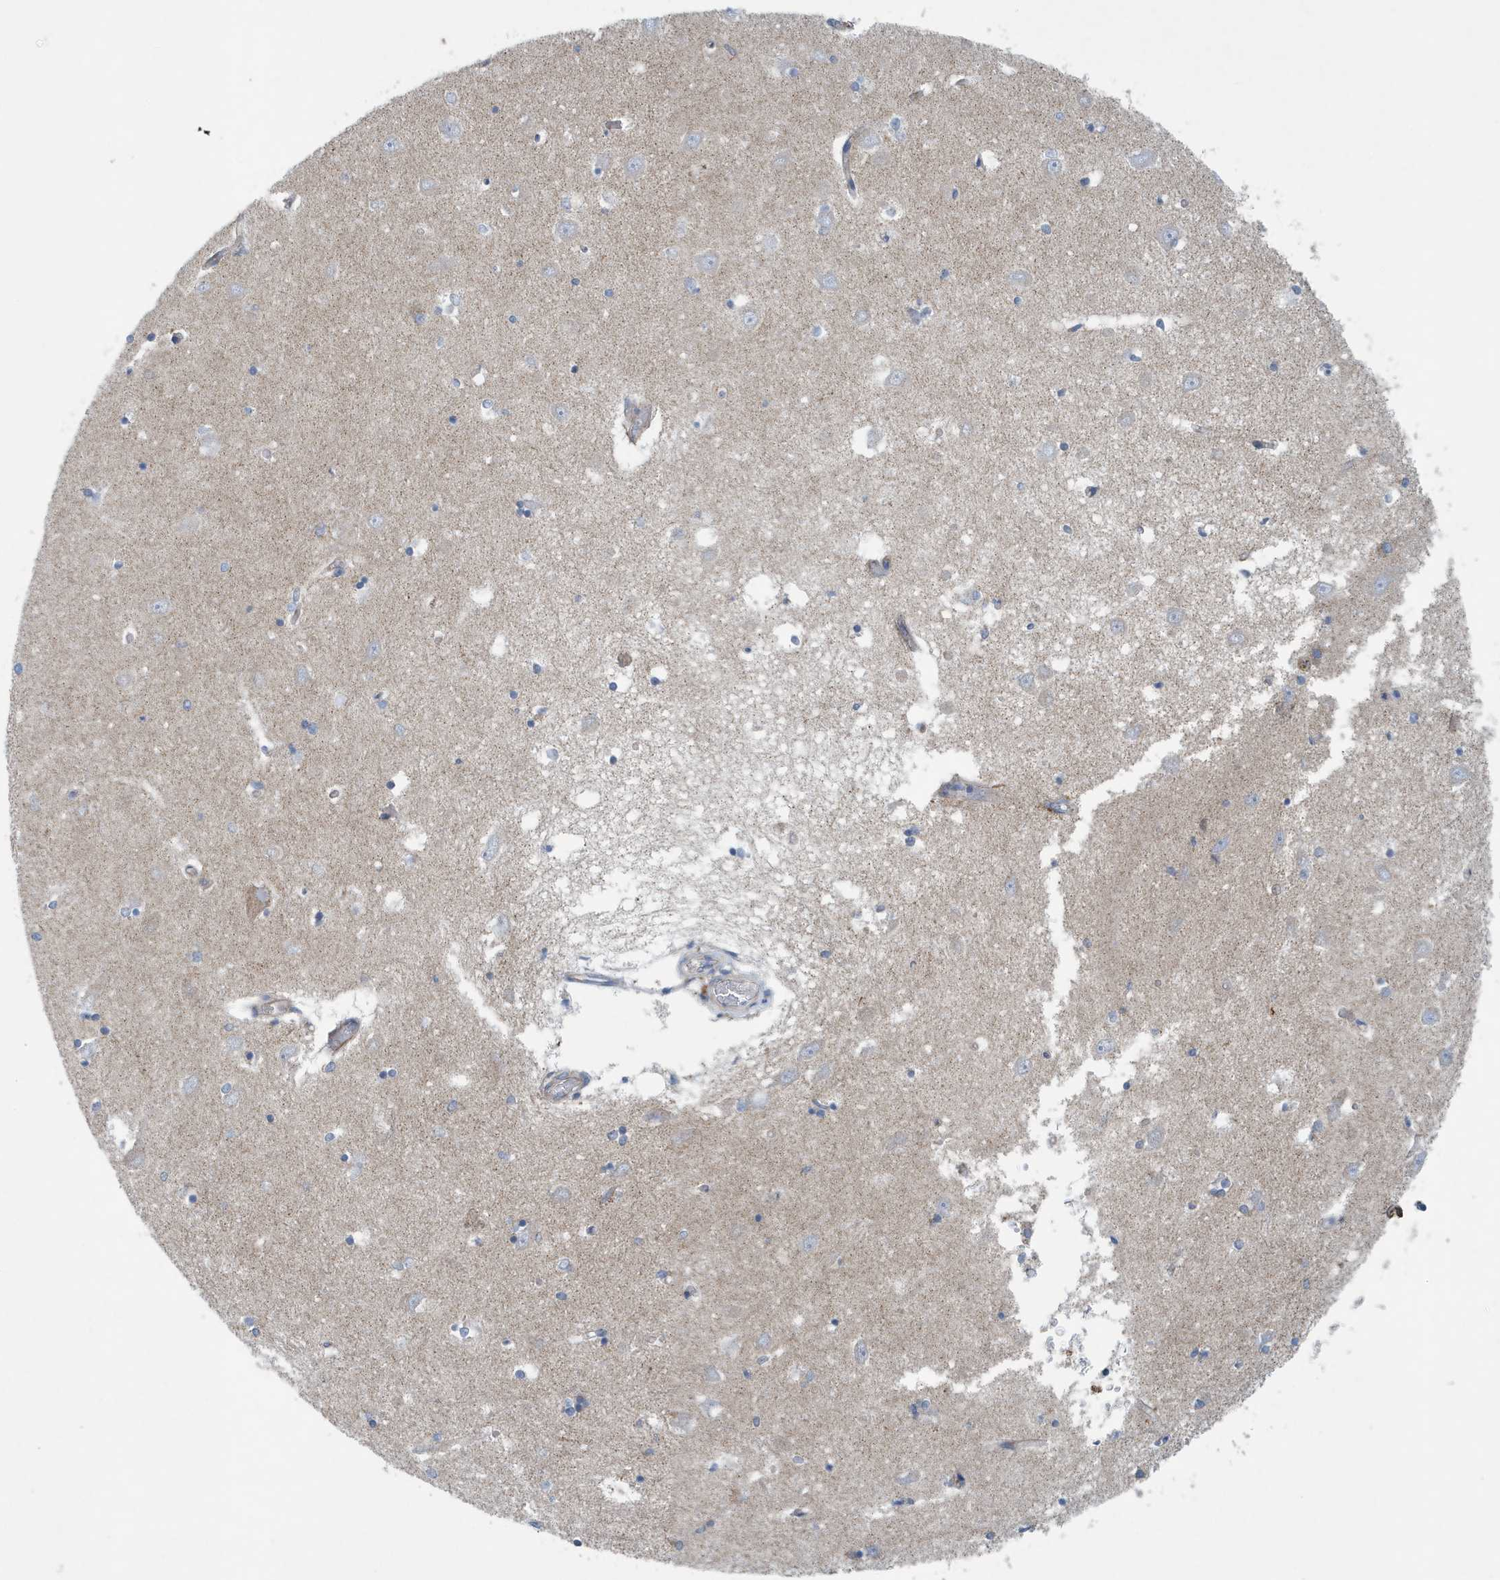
{"staining": {"intensity": "weak", "quantity": "<25%", "location": "cytoplasmic/membranous"}, "tissue": "hippocampus", "cell_type": "Glial cells", "image_type": "normal", "snomed": [{"axis": "morphology", "description": "Normal tissue, NOS"}, {"axis": "topography", "description": "Hippocampus"}], "caption": "IHC micrograph of benign hippocampus stained for a protein (brown), which shows no staining in glial cells. (DAB immunohistochemistry (IHC) with hematoxylin counter stain).", "gene": "PPM1M", "patient": {"sex": "male", "age": 70}}